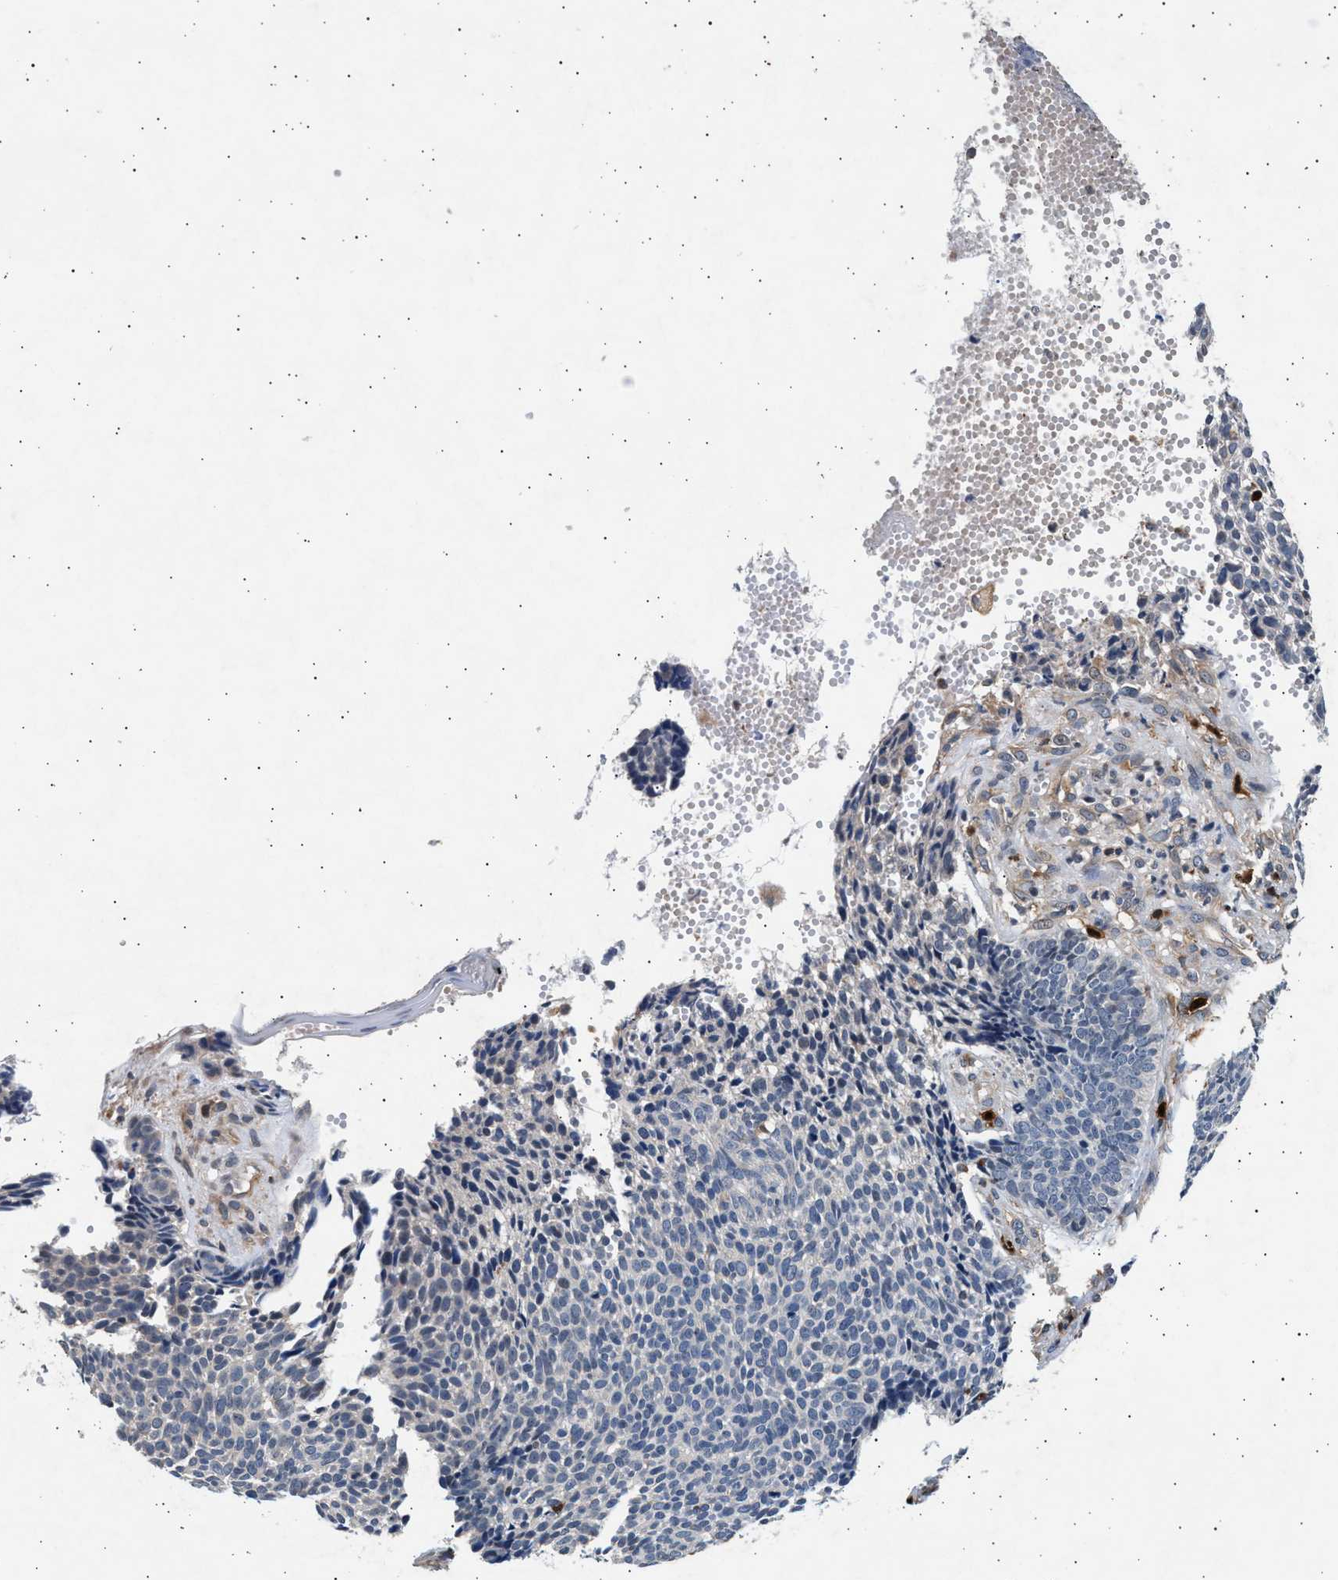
{"staining": {"intensity": "negative", "quantity": "none", "location": "none"}, "tissue": "skin cancer", "cell_type": "Tumor cells", "image_type": "cancer", "snomed": [{"axis": "morphology", "description": "Basal cell carcinoma"}, {"axis": "topography", "description": "Skin"}], "caption": "The IHC histopathology image has no significant positivity in tumor cells of skin basal cell carcinoma tissue.", "gene": "GRAP2", "patient": {"sex": "male", "age": 84}}